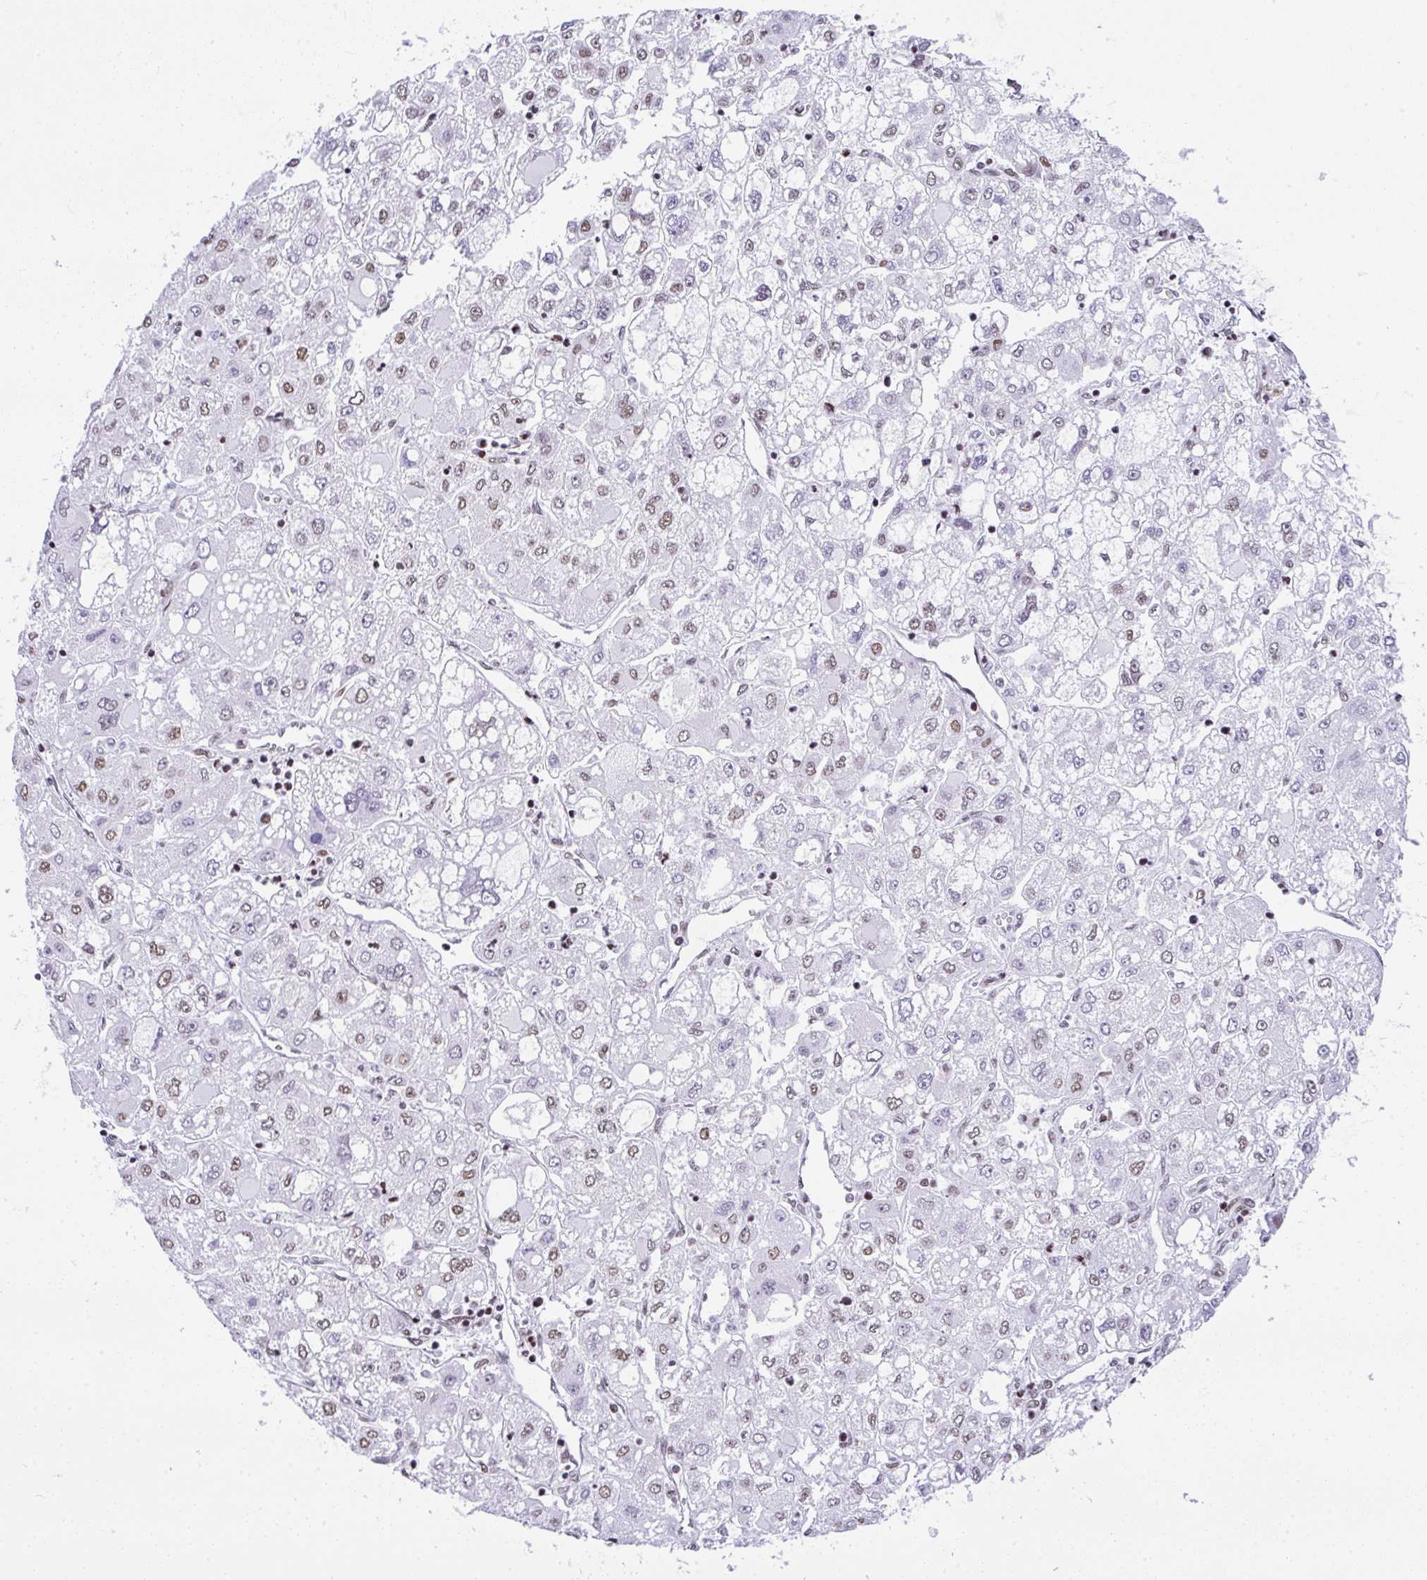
{"staining": {"intensity": "weak", "quantity": "25%-75%", "location": "nuclear"}, "tissue": "liver cancer", "cell_type": "Tumor cells", "image_type": "cancer", "snomed": [{"axis": "morphology", "description": "Carcinoma, Hepatocellular, NOS"}, {"axis": "topography", "description": "Liver"}], "caption": "Weak nuclear positivity is seen in about 25%-75% of tumor cells in liver hepatocellular carcinoma.", "gene": "DDX52", "patient": {"sex": "male", "age": 40}}